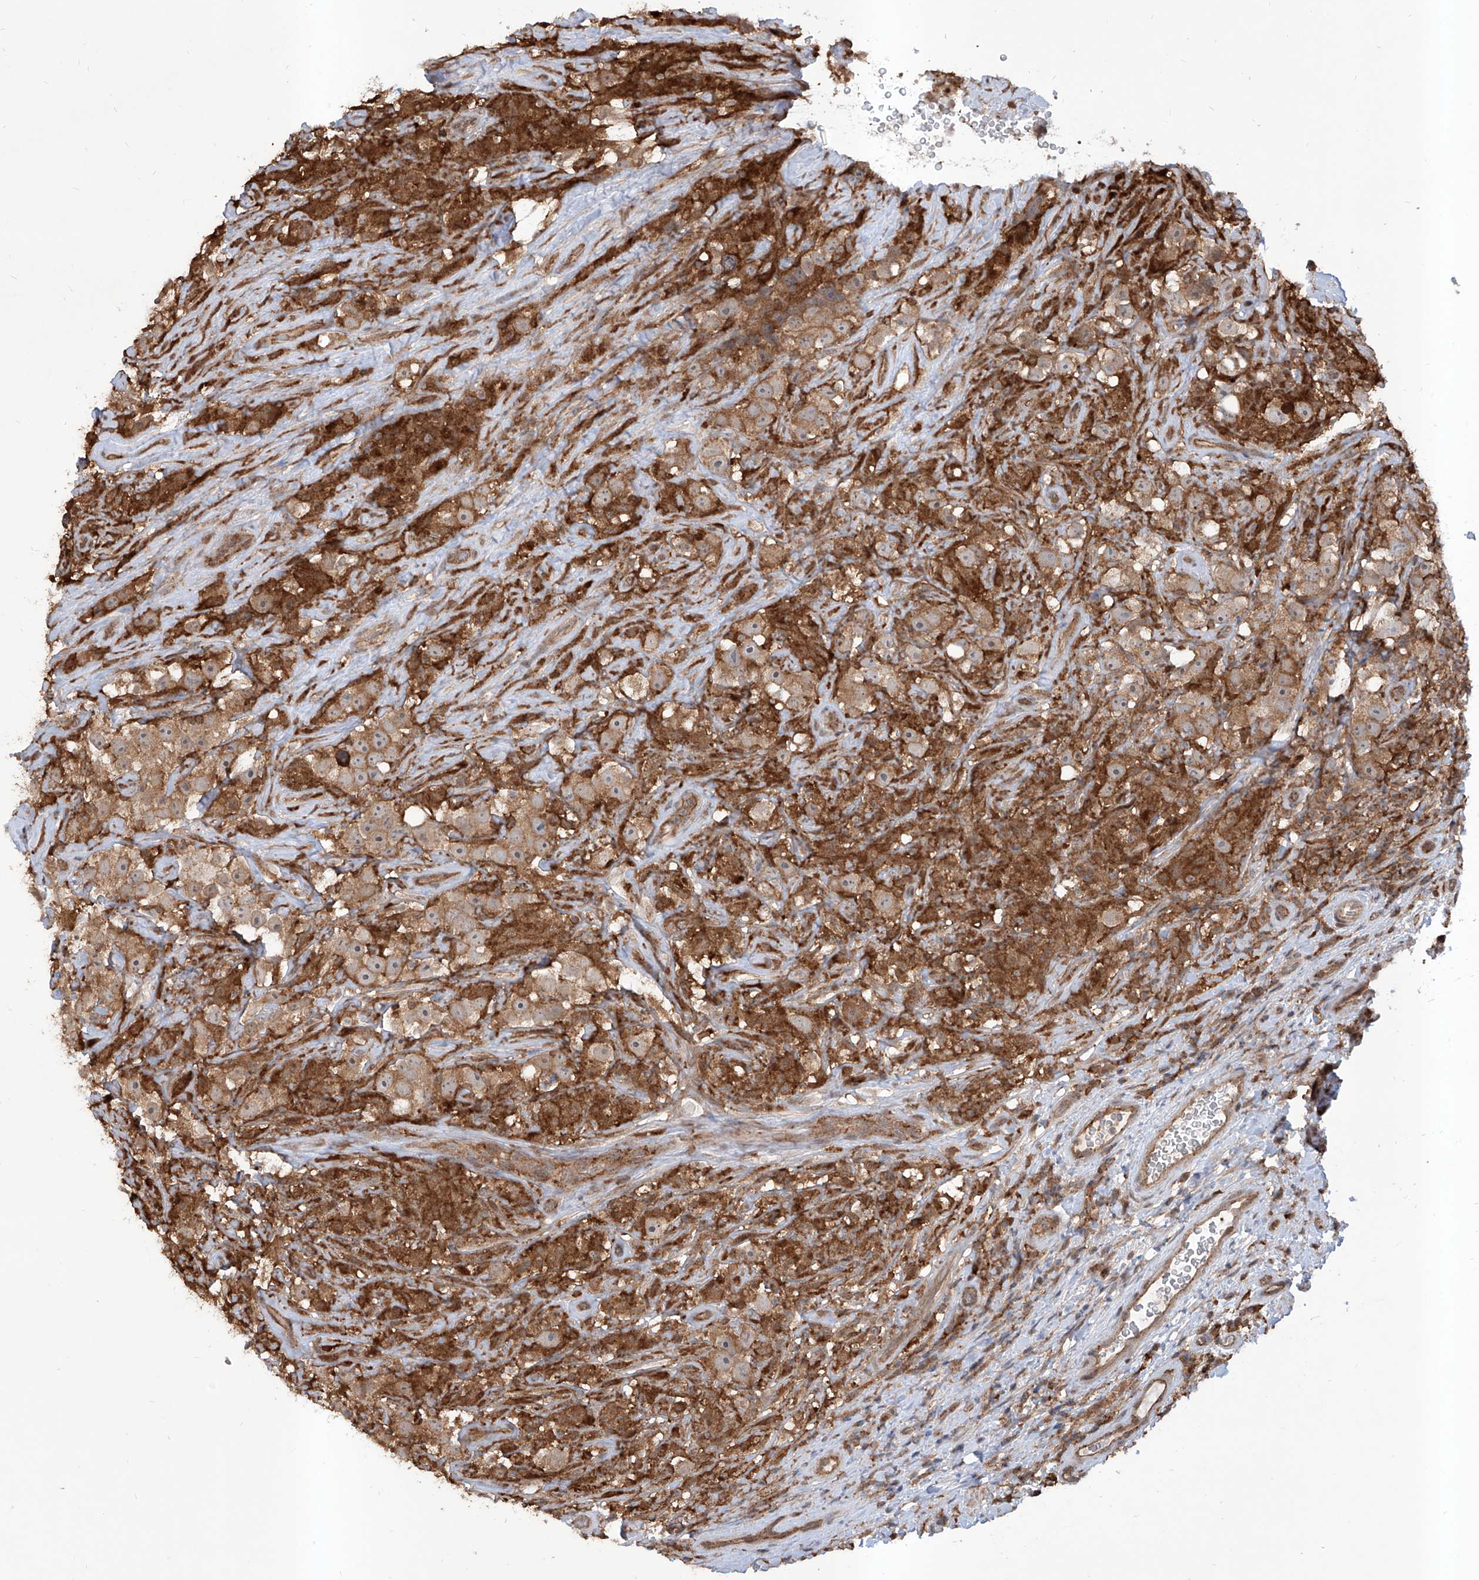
{"staining": {"intensity": "weak", "quantity": ">75%", "location": "cytoplasmic/membranous"}, "tissue": "testis cancer", "cell_type": "Tumor cells", "image_type": "cancer", "snomed": [{"axis": "morphology", "description": "Seminoma, NOS"}, {"axis": "topography", "description": "Testis"}], "caption": "This image displays IHC staining of seminoma (testis), with low weak cytoplasmic/membranous positivity in approximately >75% of tumor cells.", "gene": "HOXC8", "patient": {"sex": "male", "age": 49}}